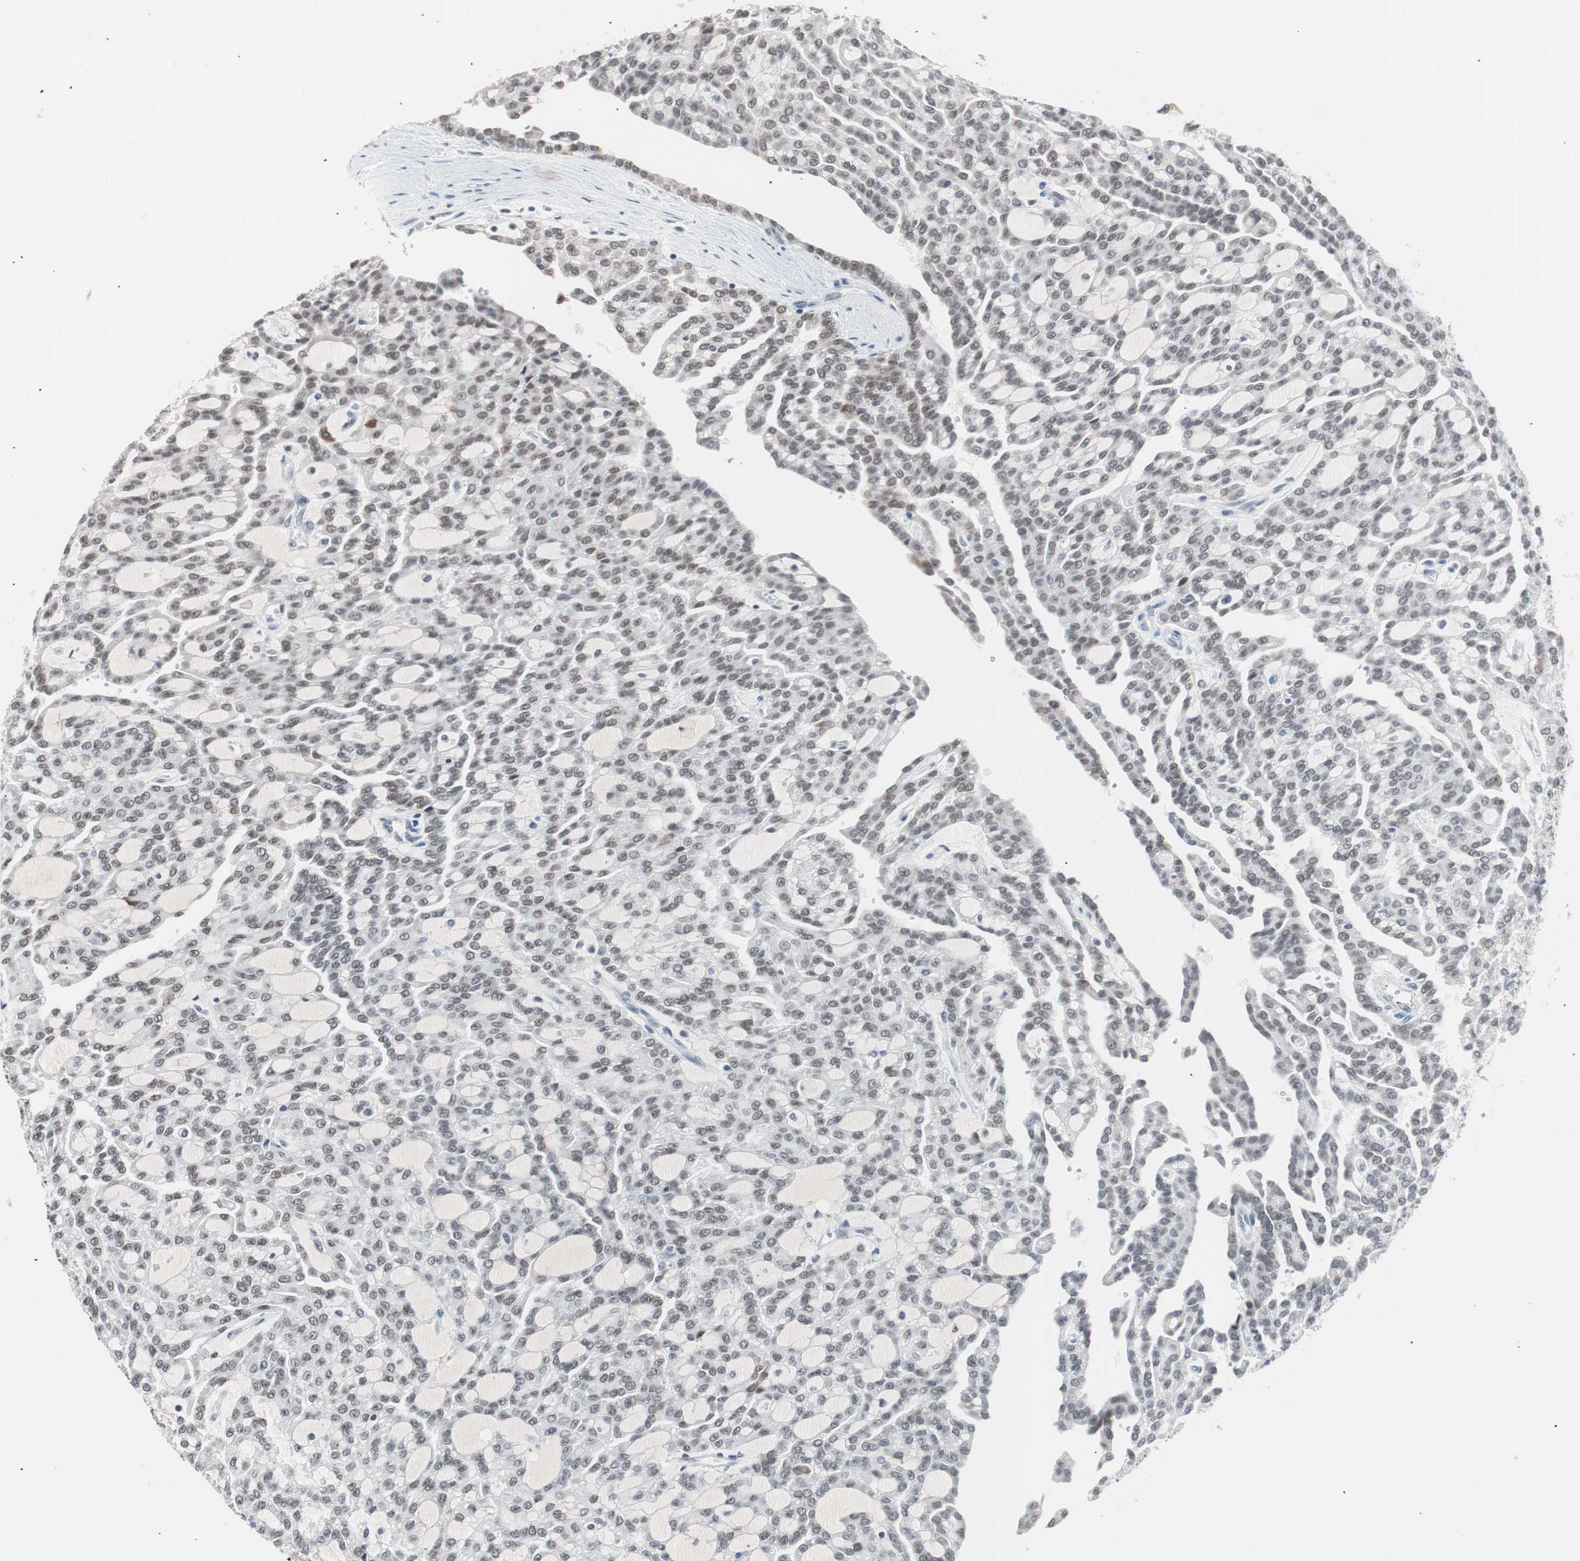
{"staining": {"intensity": "weak", "quantity": "25%-75%", "location": "nuclear"}, "tissue": "renal cancer", "cell_type": "Tumor cells", "image_type": "cancer", "snomed": [{"axis": "morphology", "description": "Adenocarcinoma, NOS"}, {"axis": "topography", "description": "Kidney"}], "caption": "A brown stain labels weak nuclear positivity of a protein in adenocarcinoma (renal) tumor cells.", "gene": "LIG3", "patient": {"sex": "male", "age": 63}}